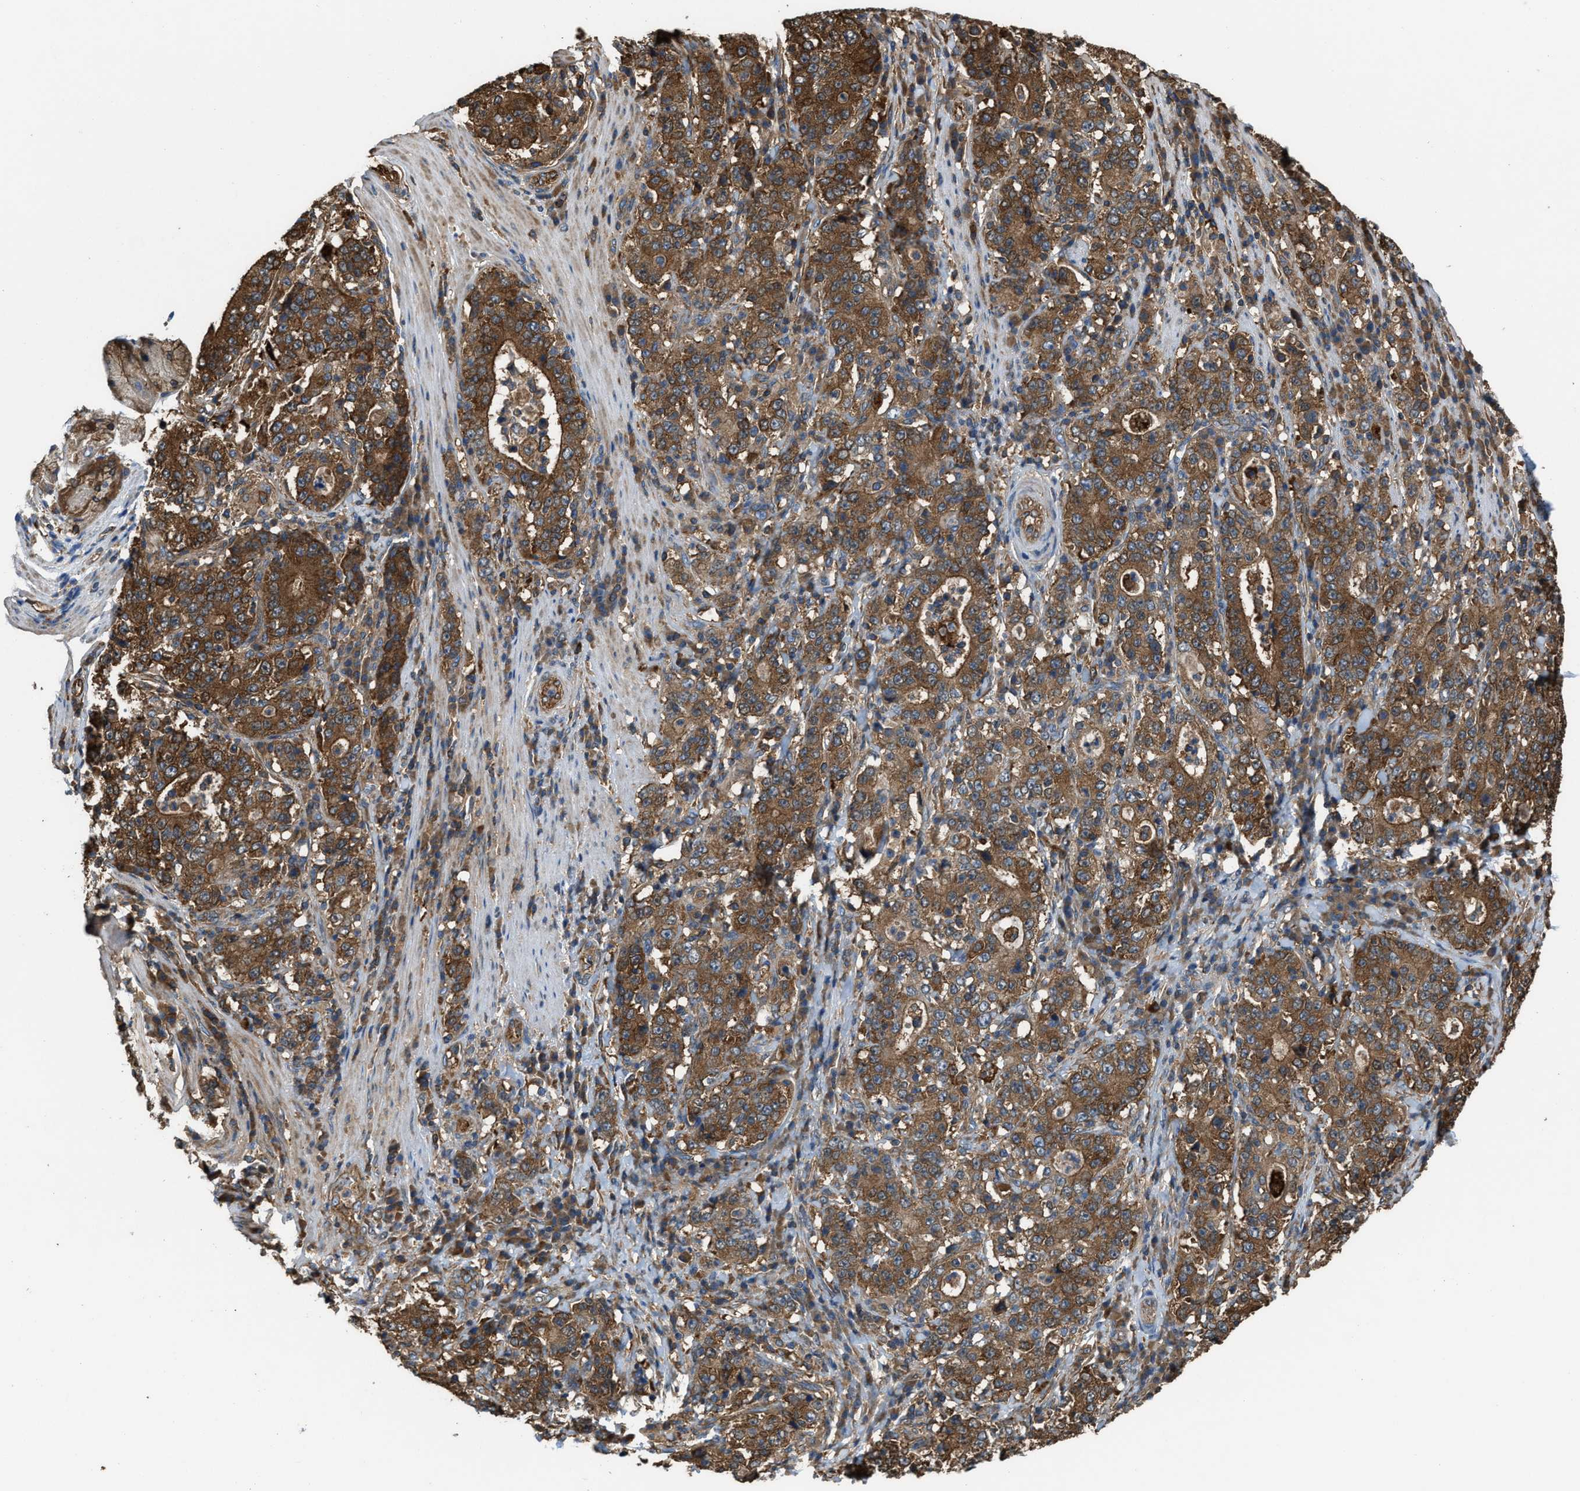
{"staining": {"intensity": "moderate", "quantity": ">75%", "location": "cytoplasmic/membranous"}, "tissue": "stomach cancer", "cell_type": "Tumor cells", "image_type": "cancer", "snomed": [{"axis": "morphology", "description": "Normal tissue, NOS"}, {"axis": "morphology", "description": "Adenocarcinoma, NOS"}, {"axis": "topography", "description": "Stomach, upper"}, {"axis": "topography", "description": "Stomach"}], "caption": "Moderate cytoplasmic/membranous staining for a protein is present in about >75% of tumor cells of stomach cancer using immunohistochemistry (IHC).", "gene": "ATIC", "patient": {"sex": "male", "age": 59}}